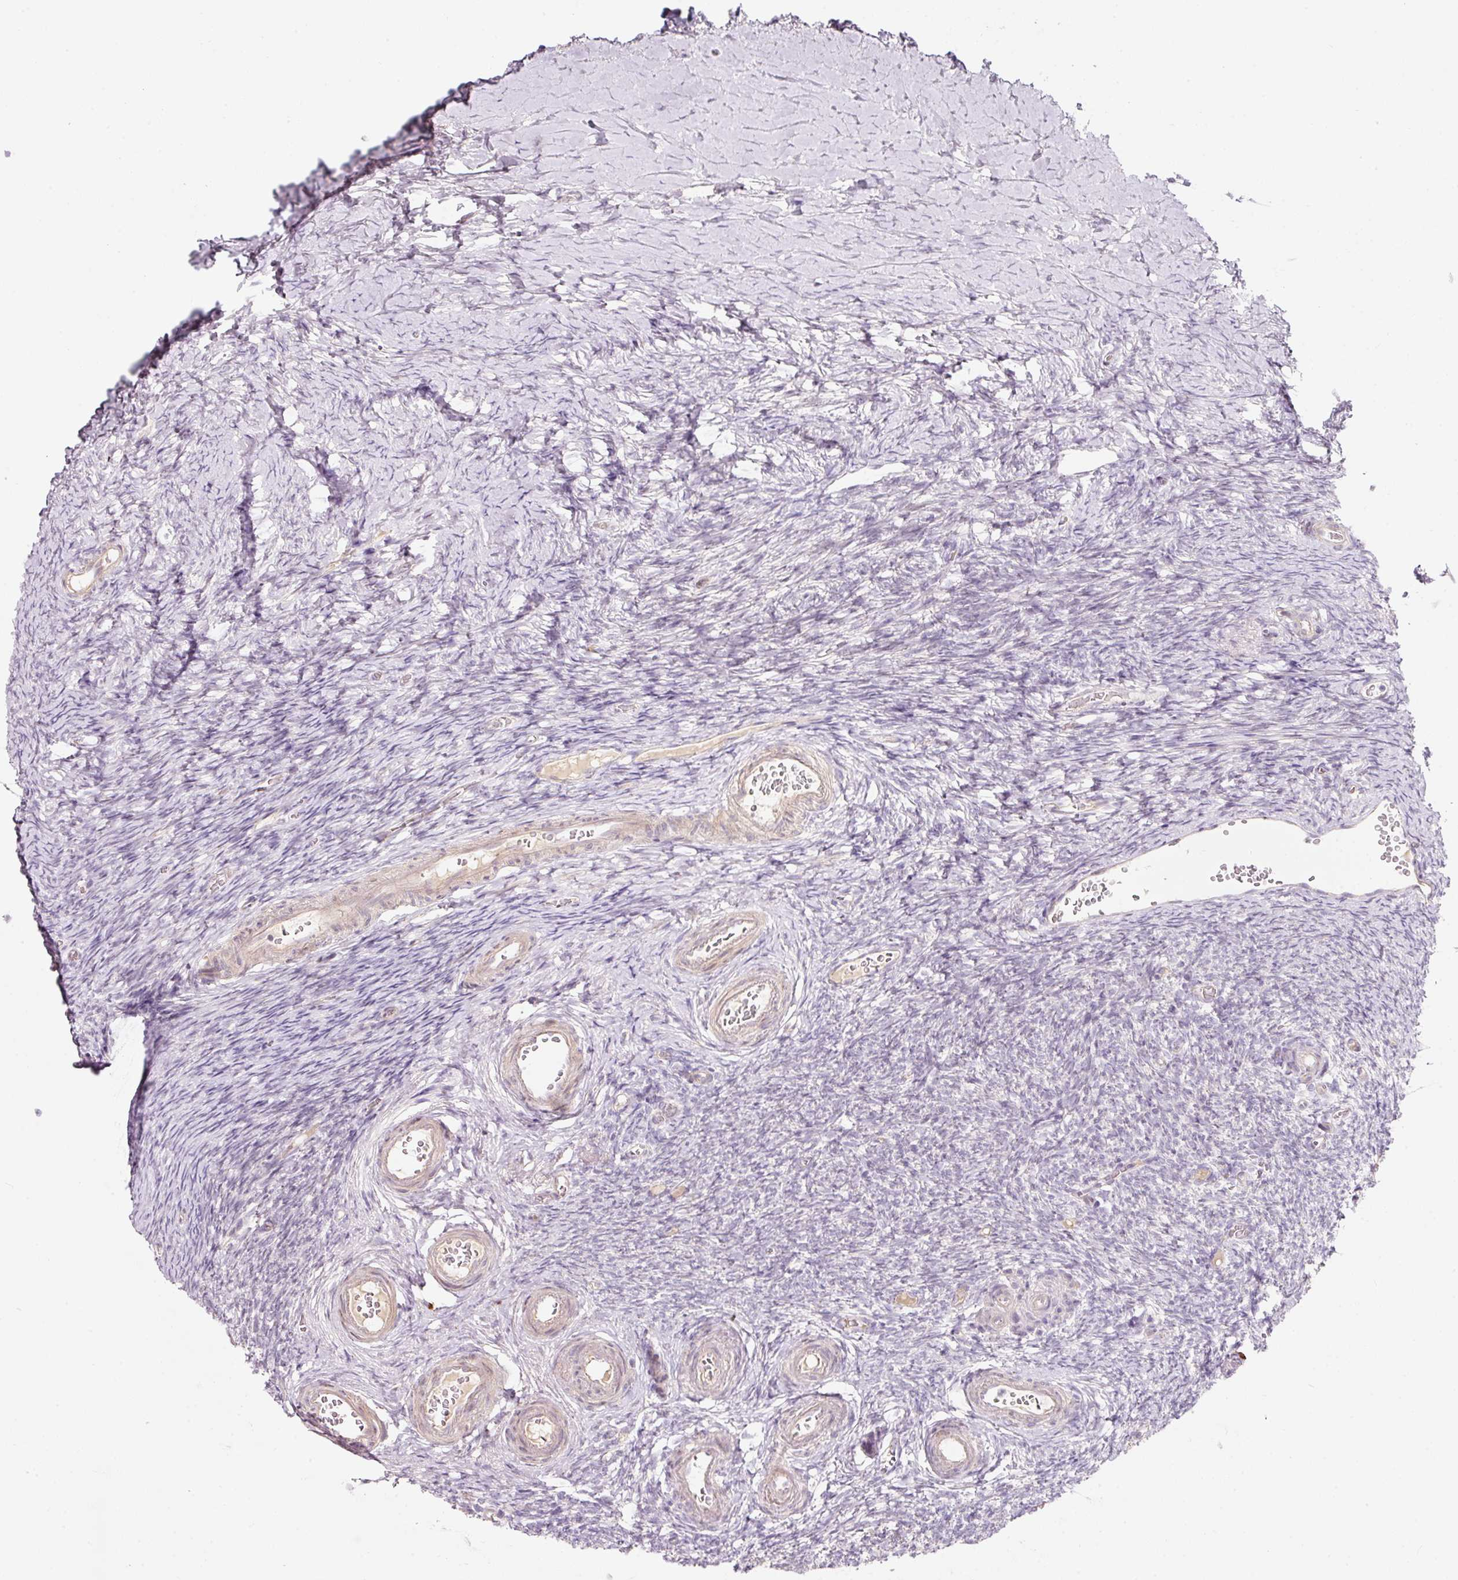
{"staining": {"intensity": "negative", "quantity": "none", "location": "none"}, "tissue": "ovary", "cell_type": "Follicle cells", "image_type": "normal", "snomed": [{"axis": "morphology", "description": "Normal tissue, NOS"}, {"axis": "topography", "description": "Ovary"}], "caption": "The micrograph displays no staining of follicle cells in benign ovary.", "gene": "NBPF11", "patient": {"sex": "female", "age": 39}}